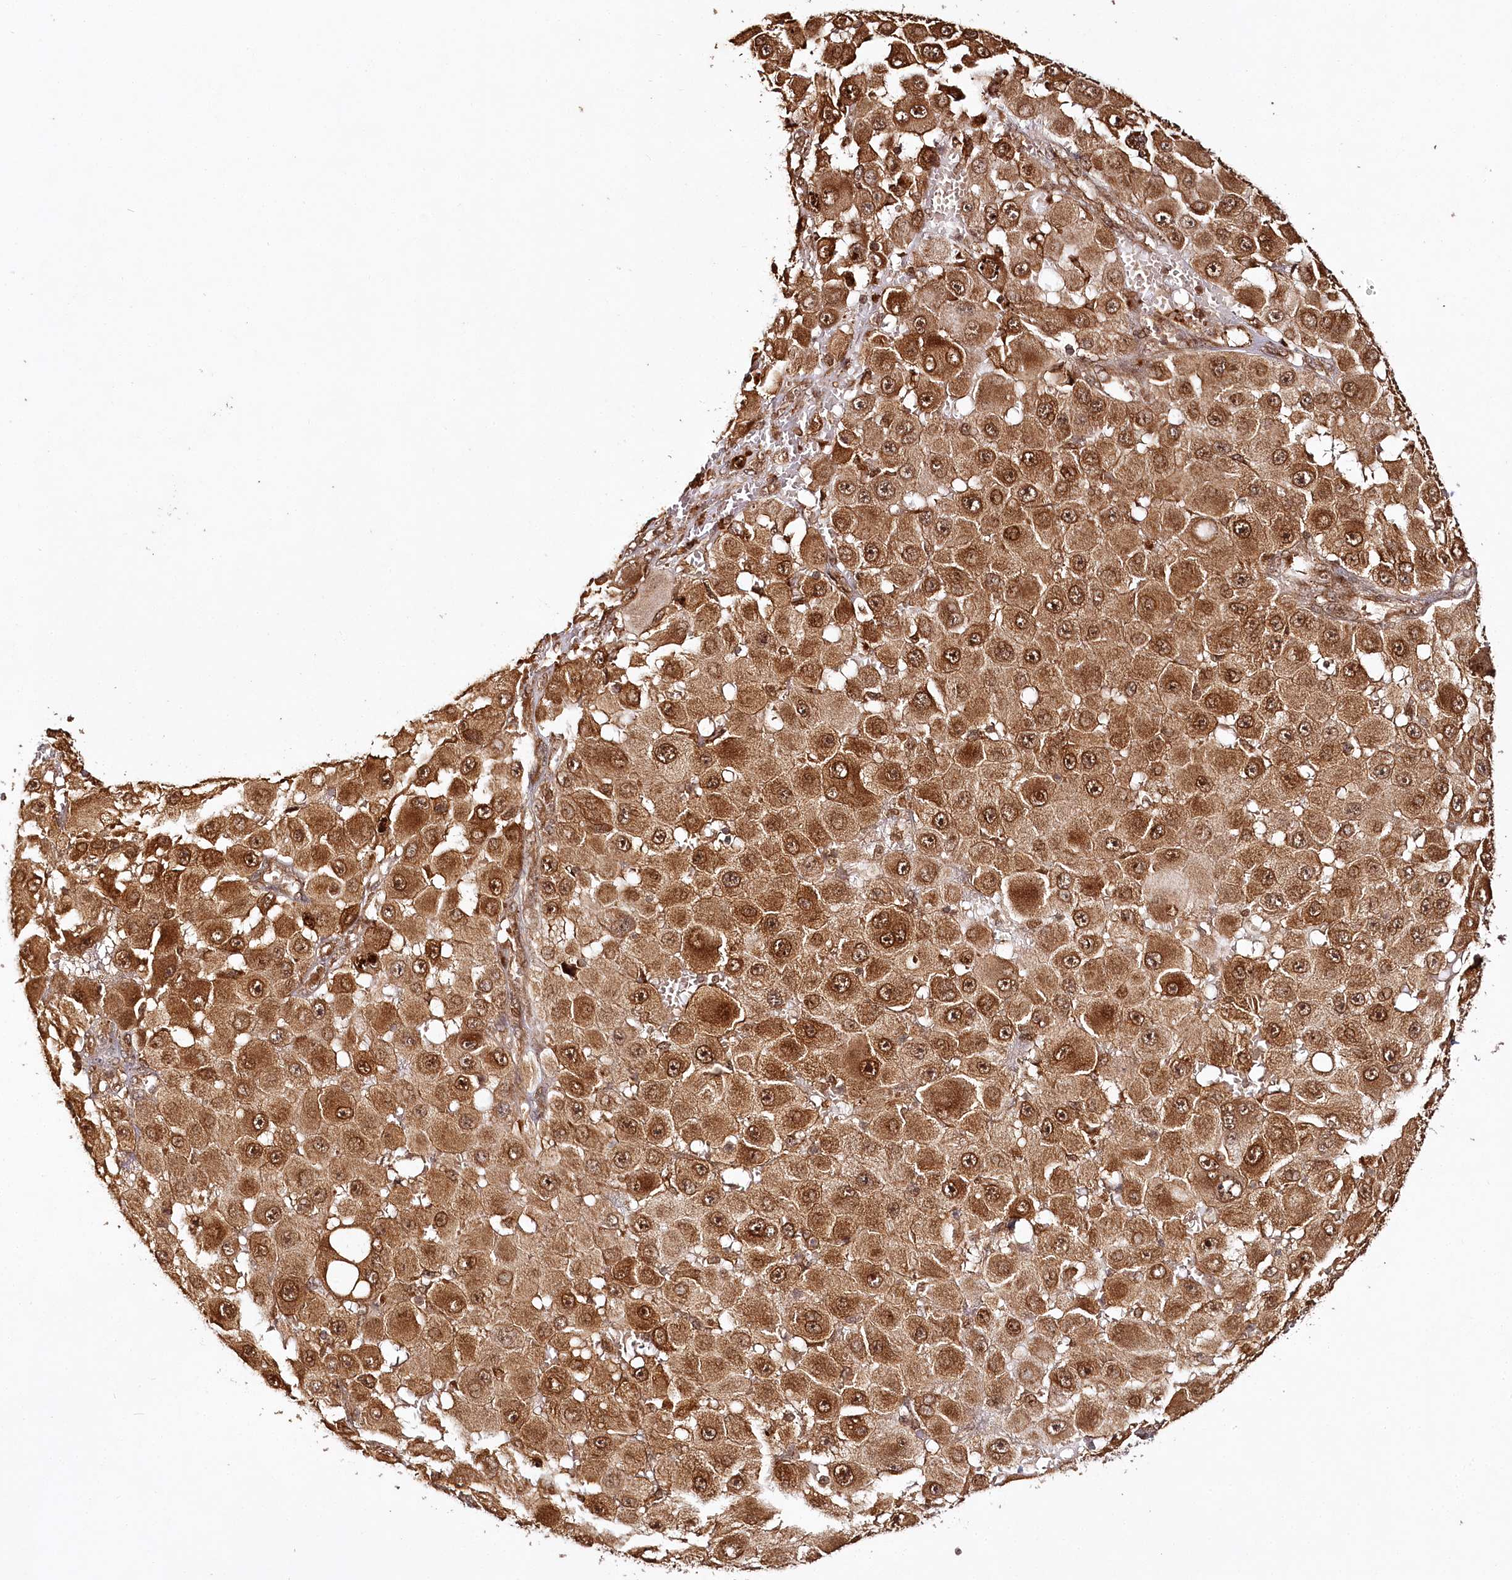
{"staining": {"intensity": "strong", "quantity": ">75%", "location": "cytoplasmic/membranous,nuclear"}, "tissue": "melanoma", "cell_type": "Tumor cells", "image_type": "cancer", "snomed": [{"axis": "morphology", "description": "Malignant melanoma, NOS"}, {"axis": "topography", "description": "Skin"}], "caption": "Malignant melanoma stained with DAB IHC demonstrates high levels of strong cytoplasmic/membranous and nuclear expression in about >75% of tumor cells.", "gene": "ULK2", "patient": {"sex": "female", "age": 81}}